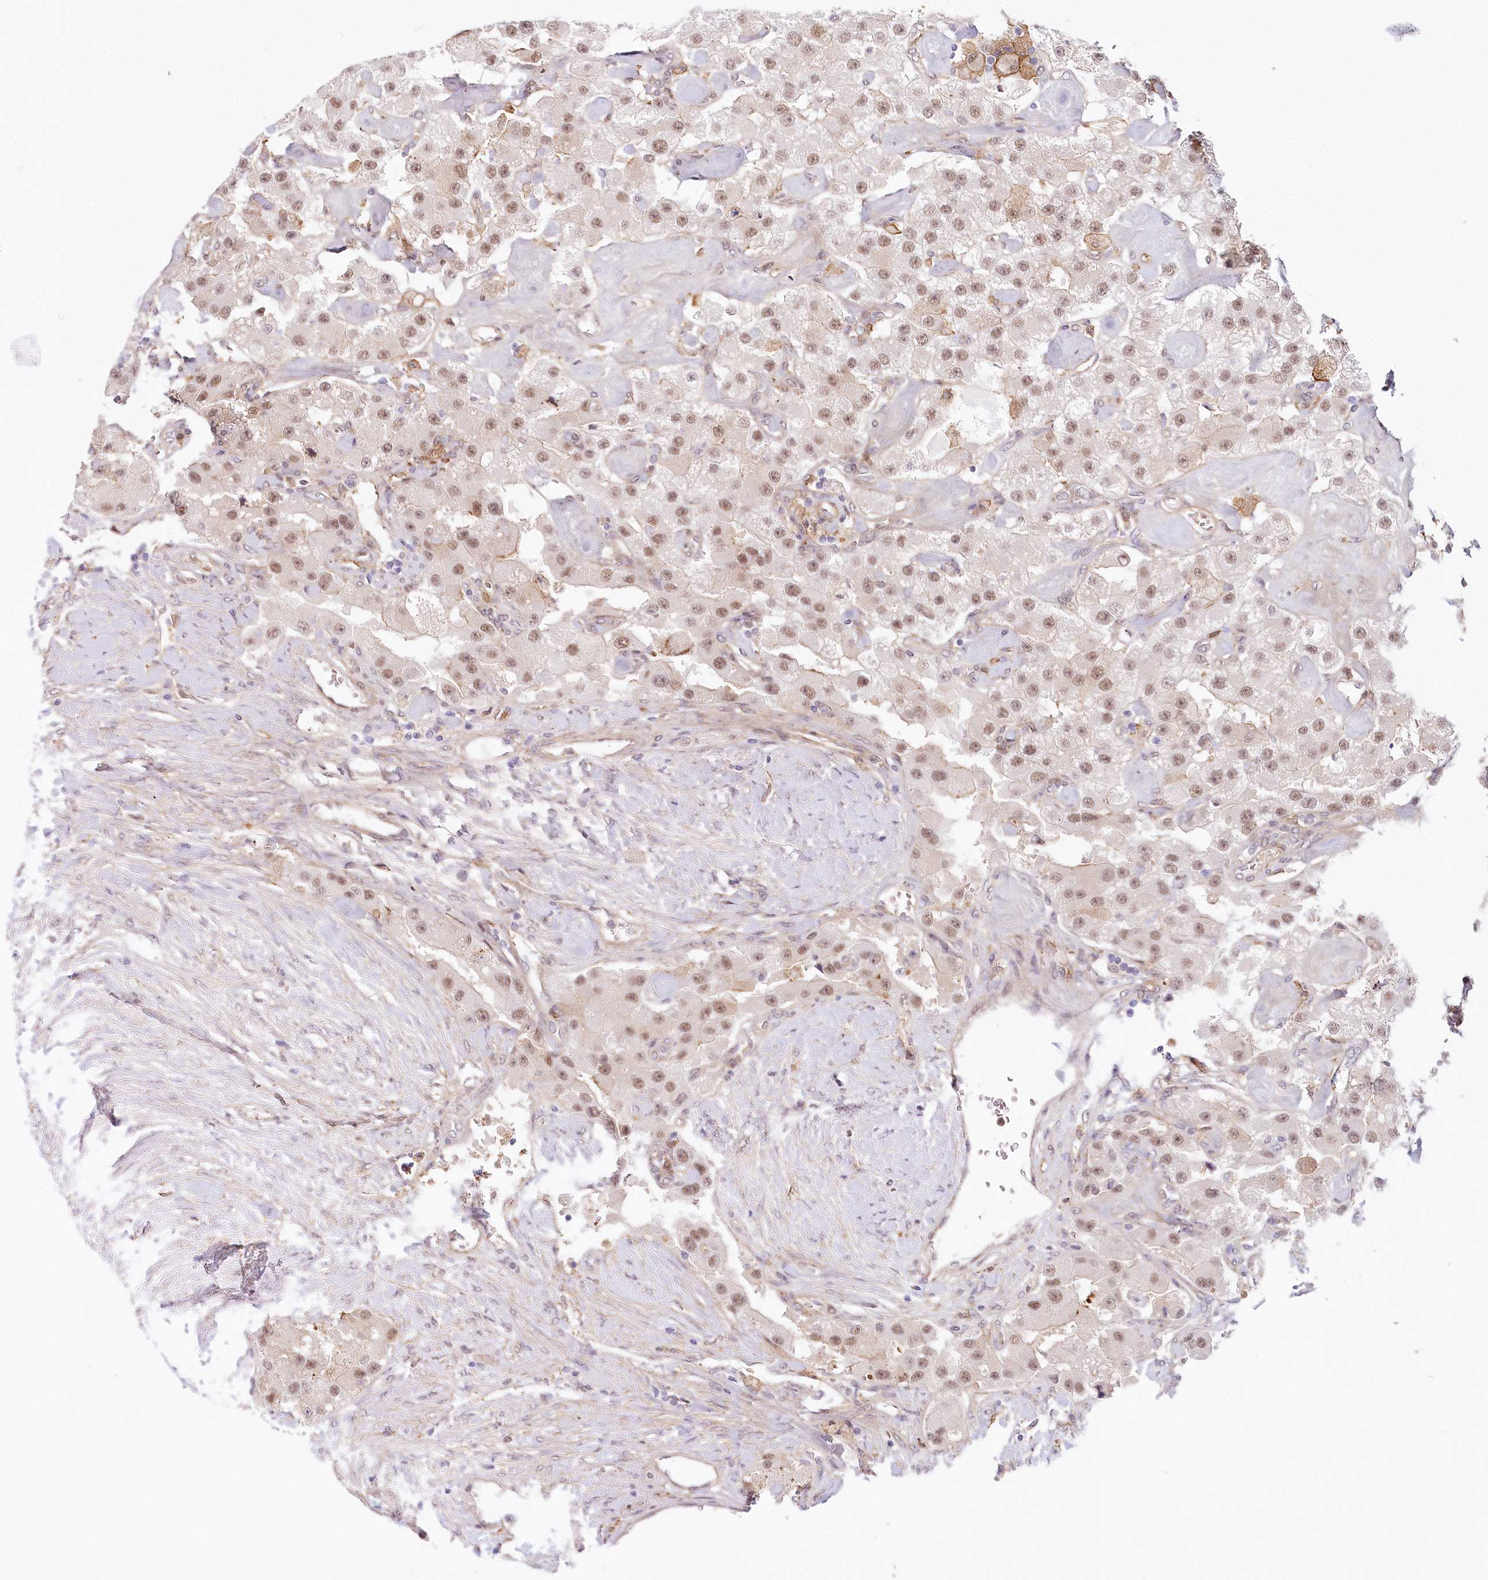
{"staining": {"intensity": "weak", "quantity": ">75%", "location": "nuclear"}, "tissue": "carcinoid", "cell_type": "Tumor cells", "image_type": "cancer", "snomed": [{"axis": "morphology", "description": "Carcinoid, malignant, NOS"}, {"axis": "topography", "description": "Pancreas"}], "caption": "Carcinoid stained with immunohistochemistry shows weak nuclear staining in about >75% of tumor cells. Using DAB (brown) and hematoxylin (blue) stains, captured at high magnification using brightfield microscopy.", "gene": "TUBGCP2", "patient": {"sex": "male", "age": 41}}